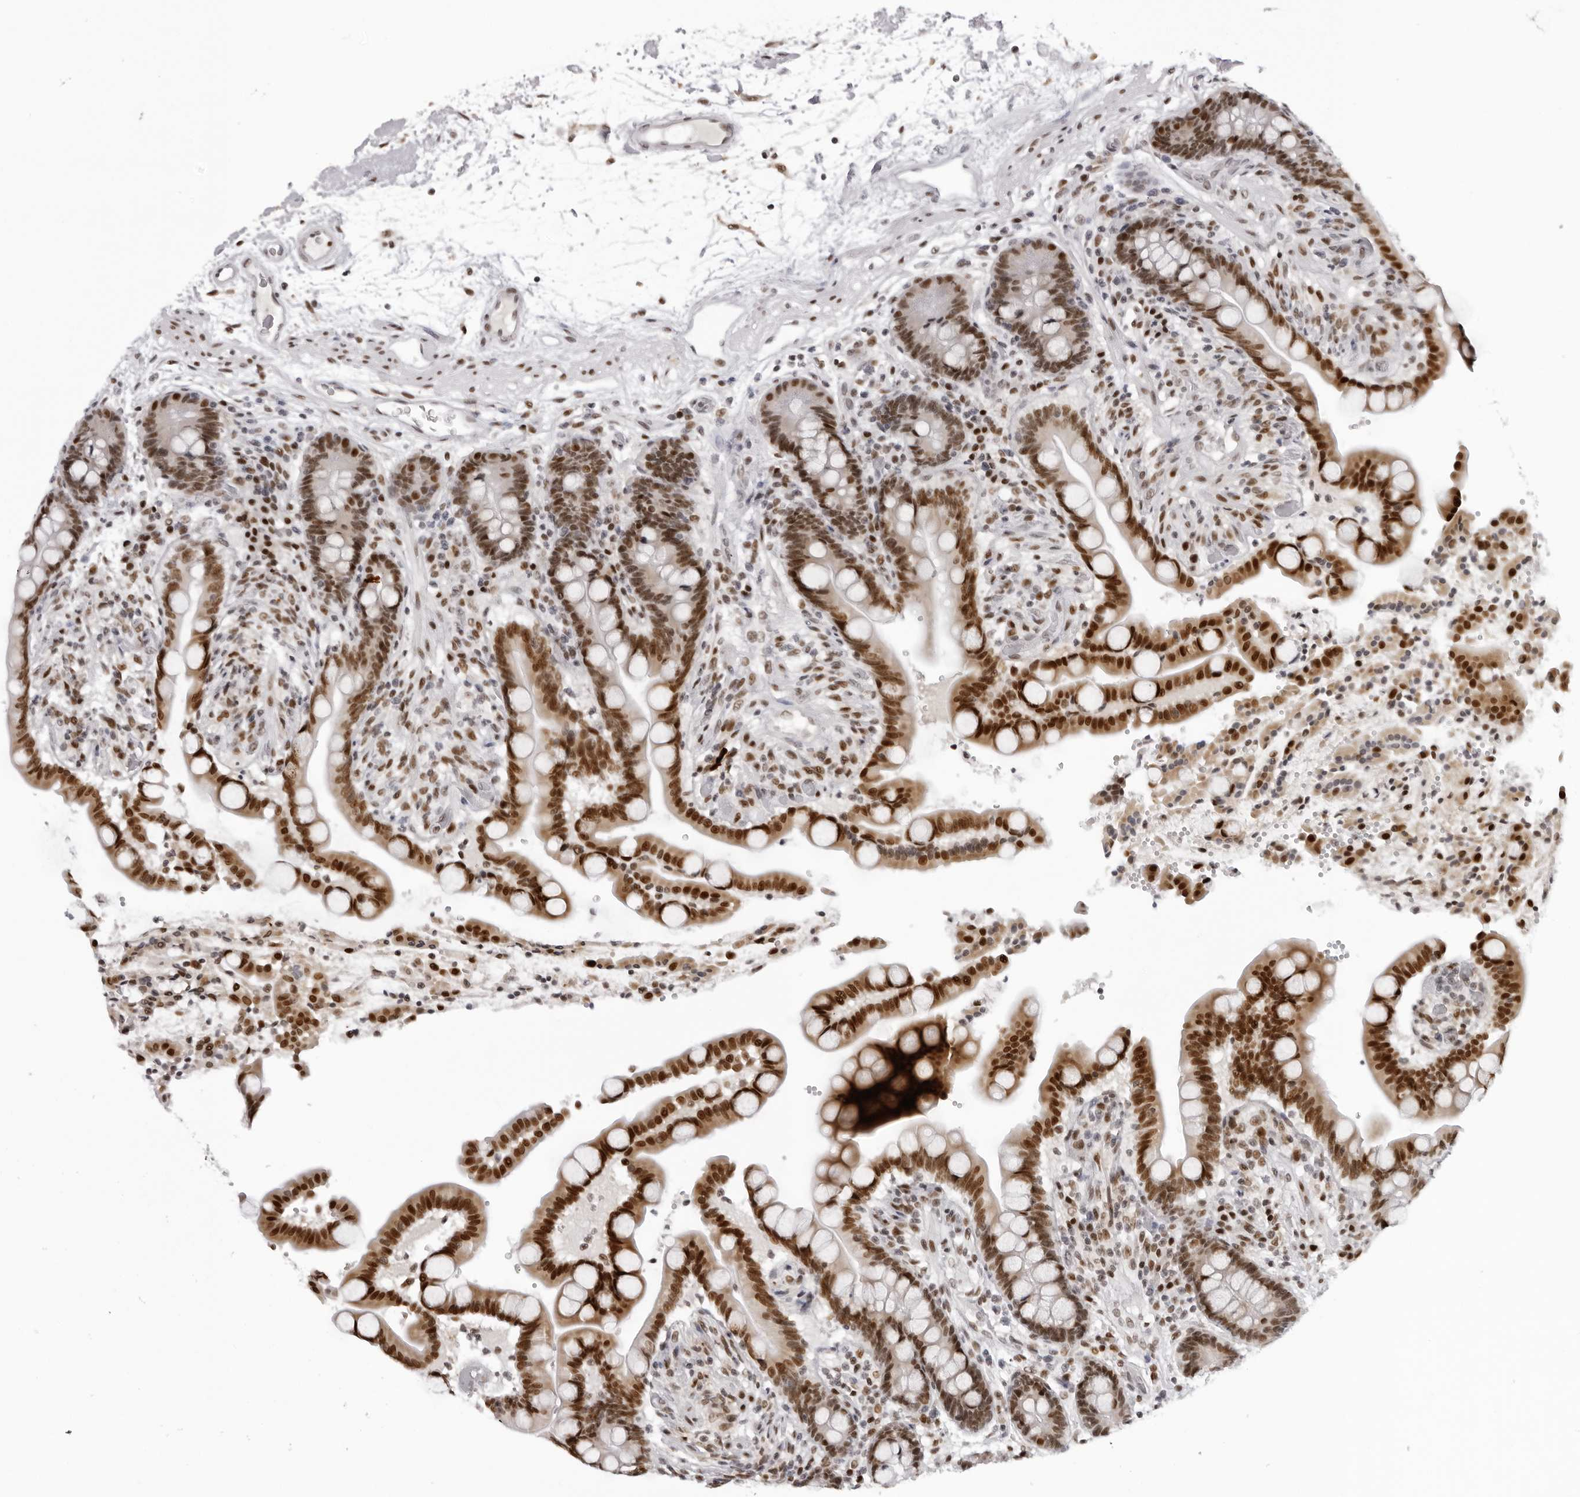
{"staining": {"intensity": "moderate", "quantity": ">75%", "location": "nuclear"}, "tissue": "colon", "cell_type": "Endothelial cells", "image_type": "normal", "snomed": [{"axis": "morphology", "description": "Normal tissue, NOS"}, {"axis": "topography", "description": "Colon"}], "caption": "A photomicrograph showing moderate nuclear positivity in approximately >75% of endothelial cells in unremarkable colon, as visualized by brown immunohistochemical staining.", "gene": "HEXIM2", "patient": {"sex": "male", "age": 73}}